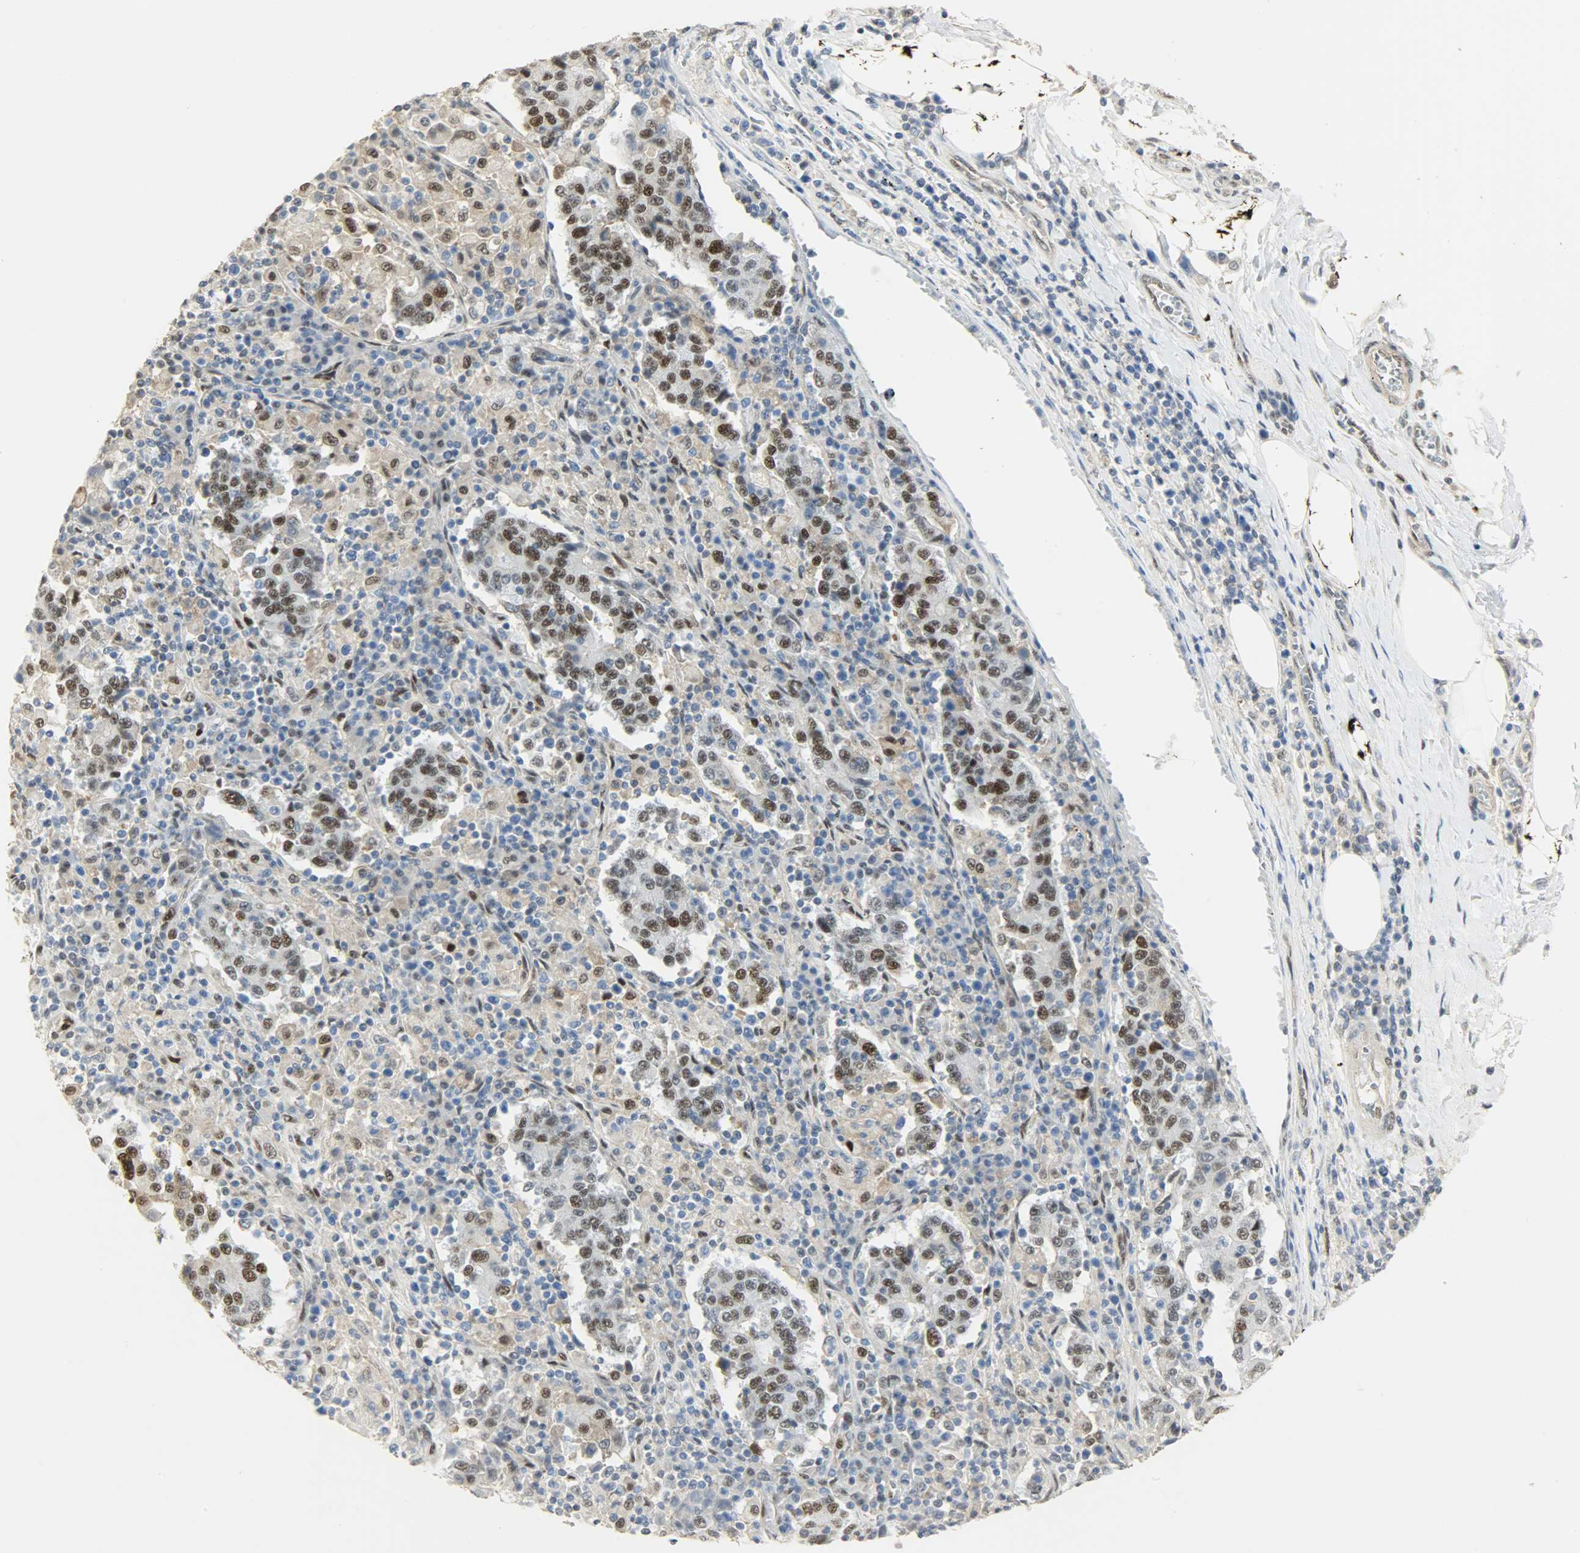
{"staining": {"intensity": "moderate", "quantity": "25%-75%", "location": "nuclear"}, "tissue": "stomach cancer", "cell_type": "Tumor cells", "image_type": "cancer", "snomed": [{"axis": "morphology", "description": "Normal tissue, NOS"}, {"axis": "morphology", "description": "Adenocarcinoma, NOS"}, {"axis": "topography", "description": "Stomach, upper"}, {"axis": "topography", "description": "Stomach"}], "caption": "Approximately 25%-75% of tumor cells in stomach adenocarcinoma exhibit moderate nuclear protein expression as visualized by brown immunohistochemical staining.", "gene": "NPEPL1", "patient": {"sex": "male", "age": 59}}